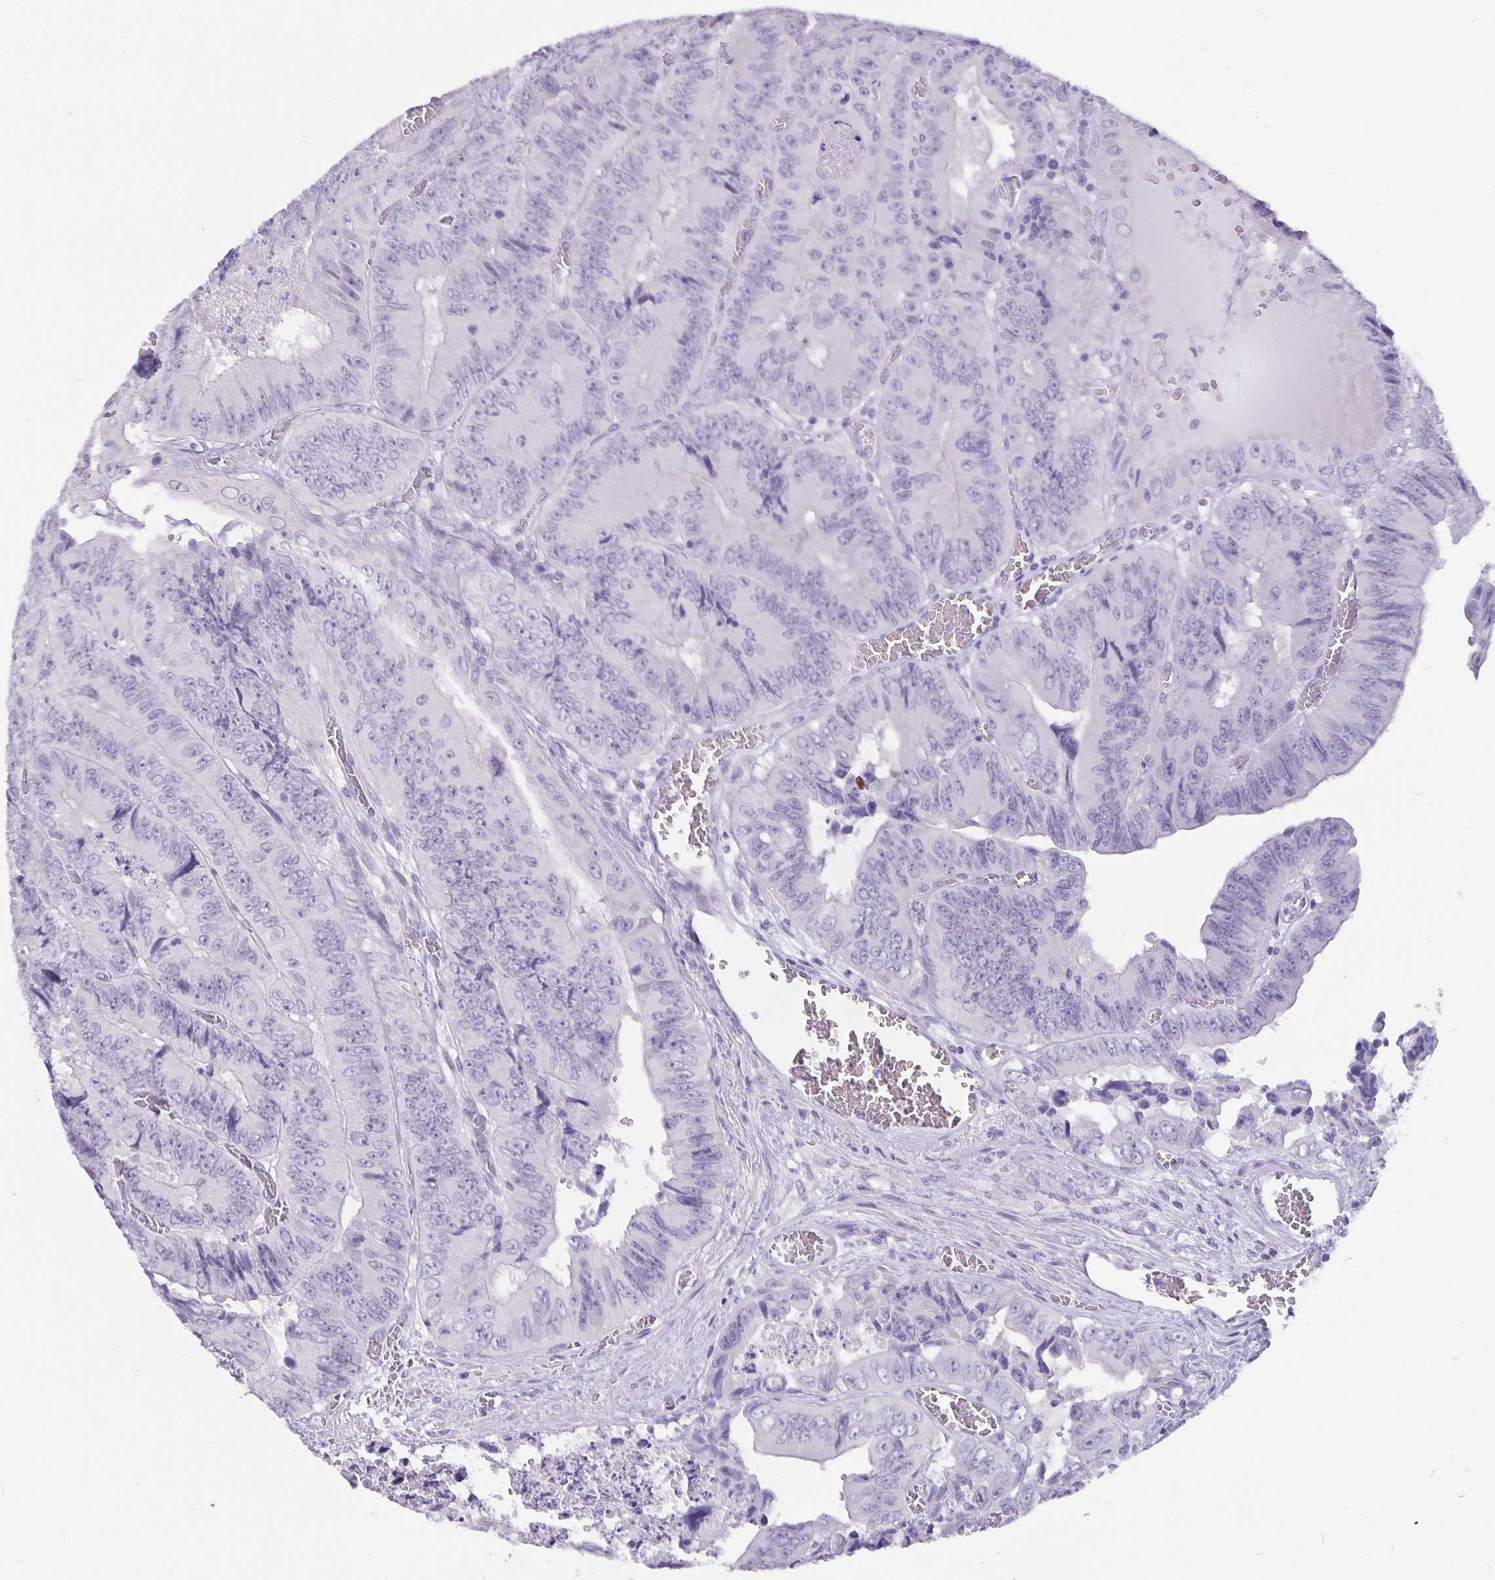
{"staining": {"intensity": "negative", "quantity": "none", "location": "none"}, "tissue": "colorectal cancer", "cell_type": "Tumor cells", "image_type": "cancer", "snomed": [{"axis": "morphology", "description": "Adenocarcinoma, NOS"}, {"axis": "topography", "description": "Colon"}], "caption": "Micrograph shows no protein positivity in tumor cells of adenocarcinoma (colorectal) tissue. (DAB (3,3'-diaminobenzidine) IHC with hematoxylin counter stain).", "gene": "OLIG2", "patient": {"sex": "female", "age": 84}}